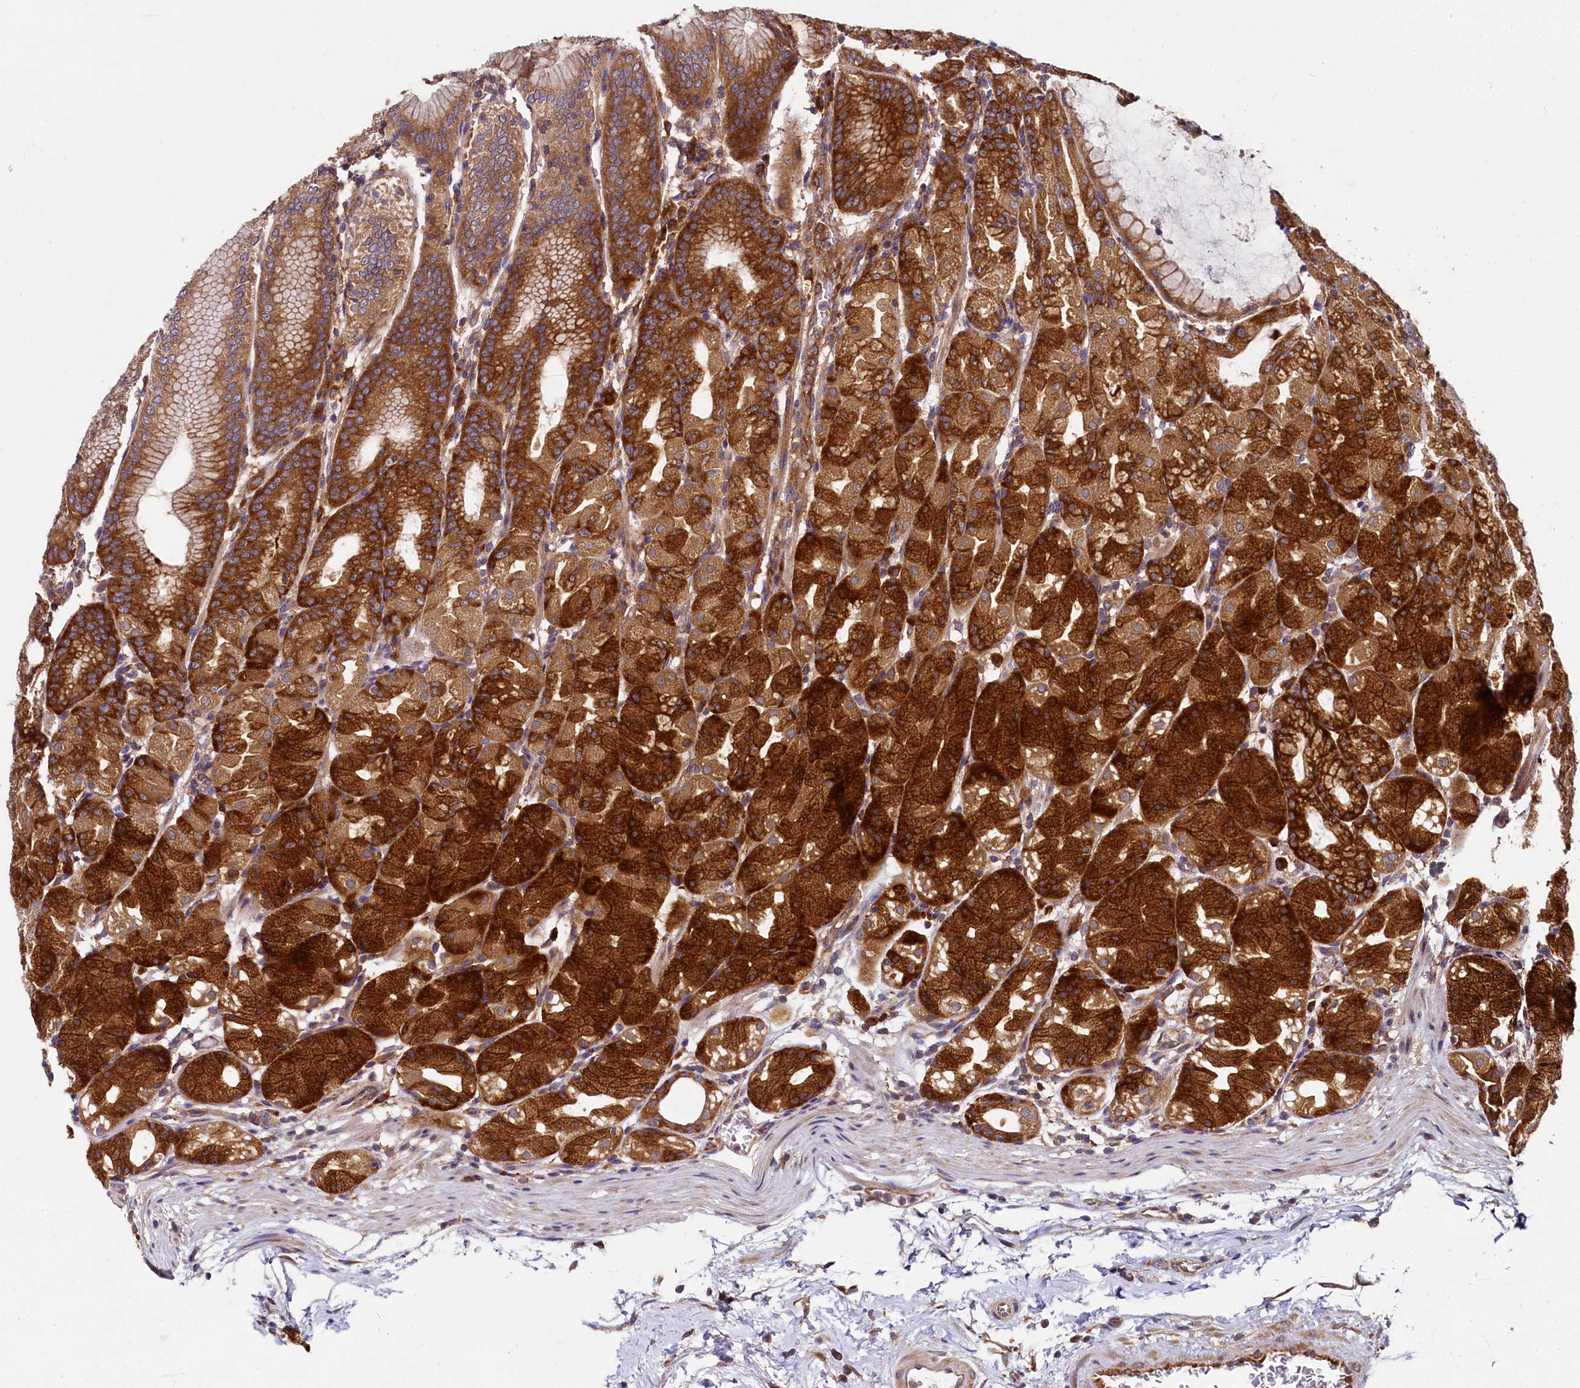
{"staining": {"intensity": "strong", "quantity": ">75%", "location": "cytoplasmic/membranous"}, "tissue": "stomach", "cell_type": "Glandular cells", "image_type": "normal", "snomed": [{"axis": "morphology", "description": "Normal tissue, NOS"}, {"axis": "topography", "description": "Stomach, upper"}], "caption": "DAB (3,3'-diaminobenzidine) immunohistochemical staining of benign human stomach exhibits strong cytoplasmic/membranous protein positivity in approximately >75% of glandular cells. The protein is shown in brown color, while the nuclei are stained blue.", "gene": "EIF2B2", "patient": {"sex": "male", "age": 48}}